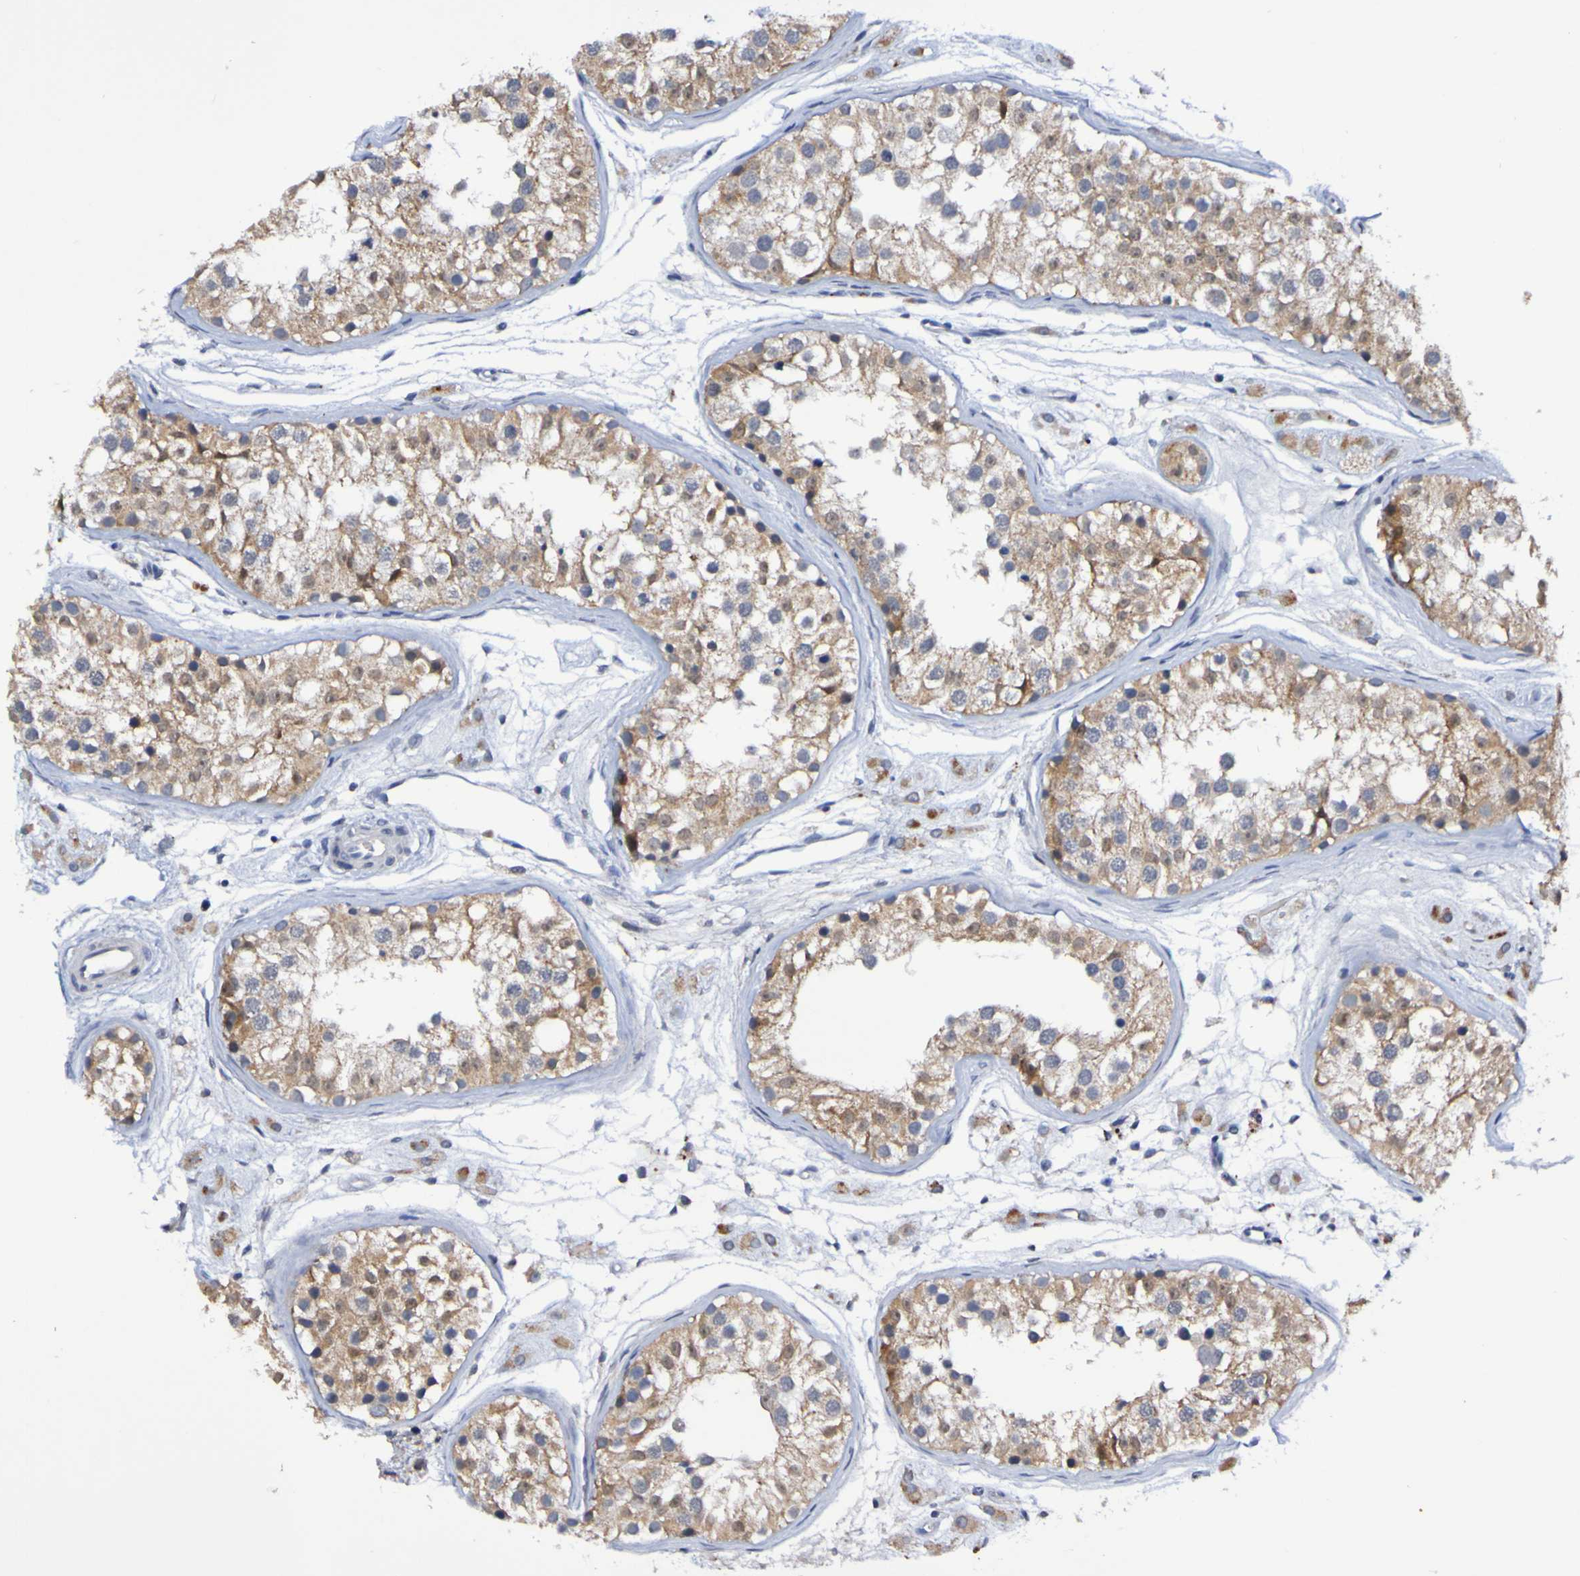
{"staining": {"intensity": "moderate", "quantity": ">75%", "location": "cytoplasmic/membranous"}, "tissue": "testis", "cell_type": "Cells in seminiferous ducts", "image_type": "normal", "snomed": [{"axis": "morphology", "description": "Normal tissue, NOS"}, {"axis": "morphology", "description": "Adenocarcinoma, metastatic, NOS"}, {"axis": "topography", "description": "Testis"}], "caption": "Moderate cytoplasmic/membranous expression is appreciated in approximately >75% of cells in seminiferous ducts in unremarkable testis. (IHC, brightfield microscopy, high magnification).", "gene": "PTP4A2", "patient": {"sex": "male", "age": 26}}